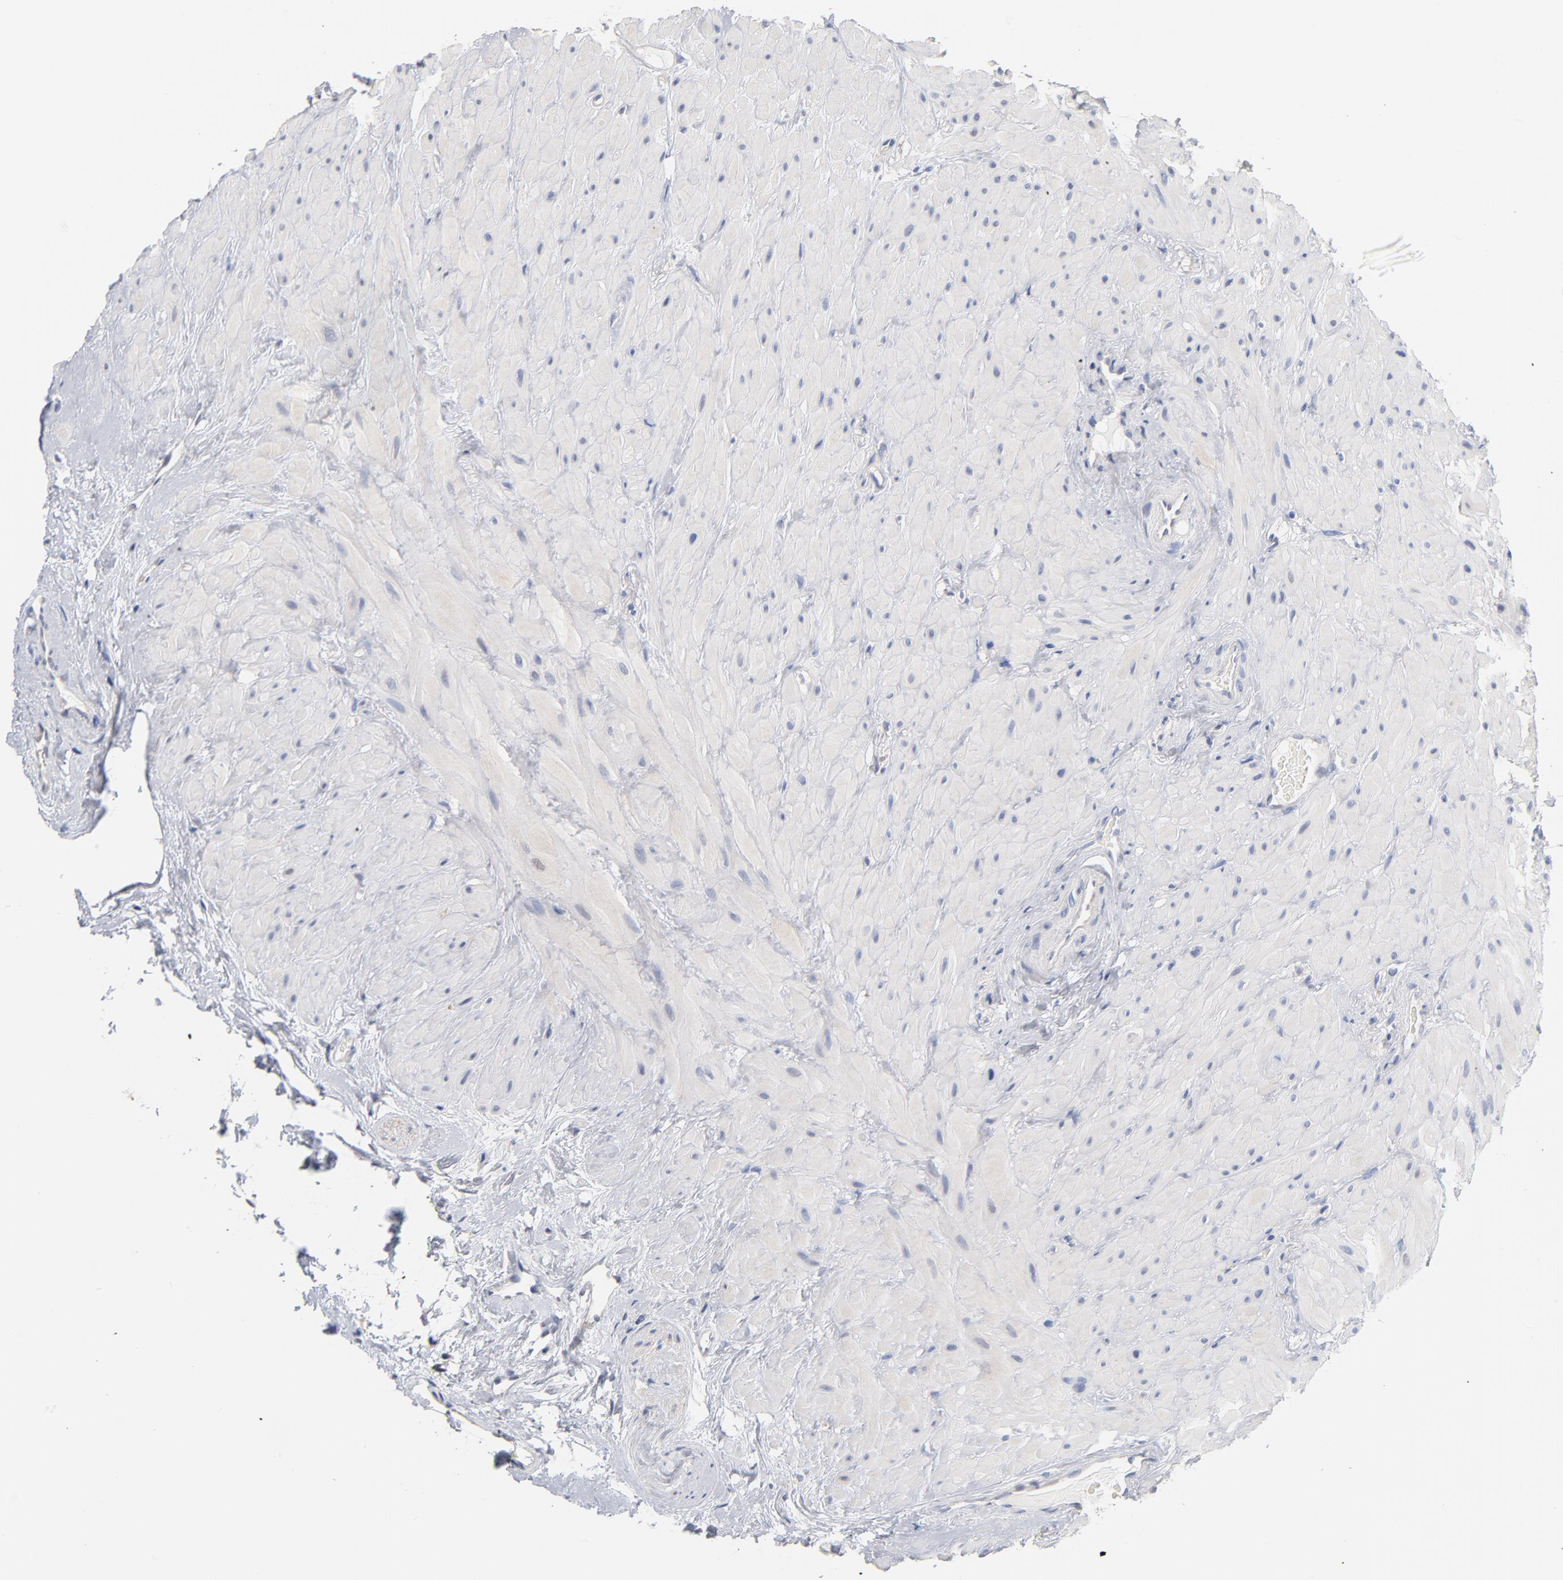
{"staining": {"intensity": "weak", "quantity": "25%-75%", "location": "cytoplasmic/membranous"}, "tissue": "seminal vesicle", "cell_type": "Glandular cells", "image_type": "normal", "snomed": [{"axis": "morphology", "description": "Normal tissue, NOS"}, {"axis": "topography", "description": "Prostate"}, {"axis": "topography", "description": "Seminal veicle"}], "caption": "An image of human seminal vesicle stained for a protein exhibits weak cytoplasmic/membranous brown staining in glandular cells.", "gene": "DNAL4", "patient": {"sex": "male", "age": 63}}